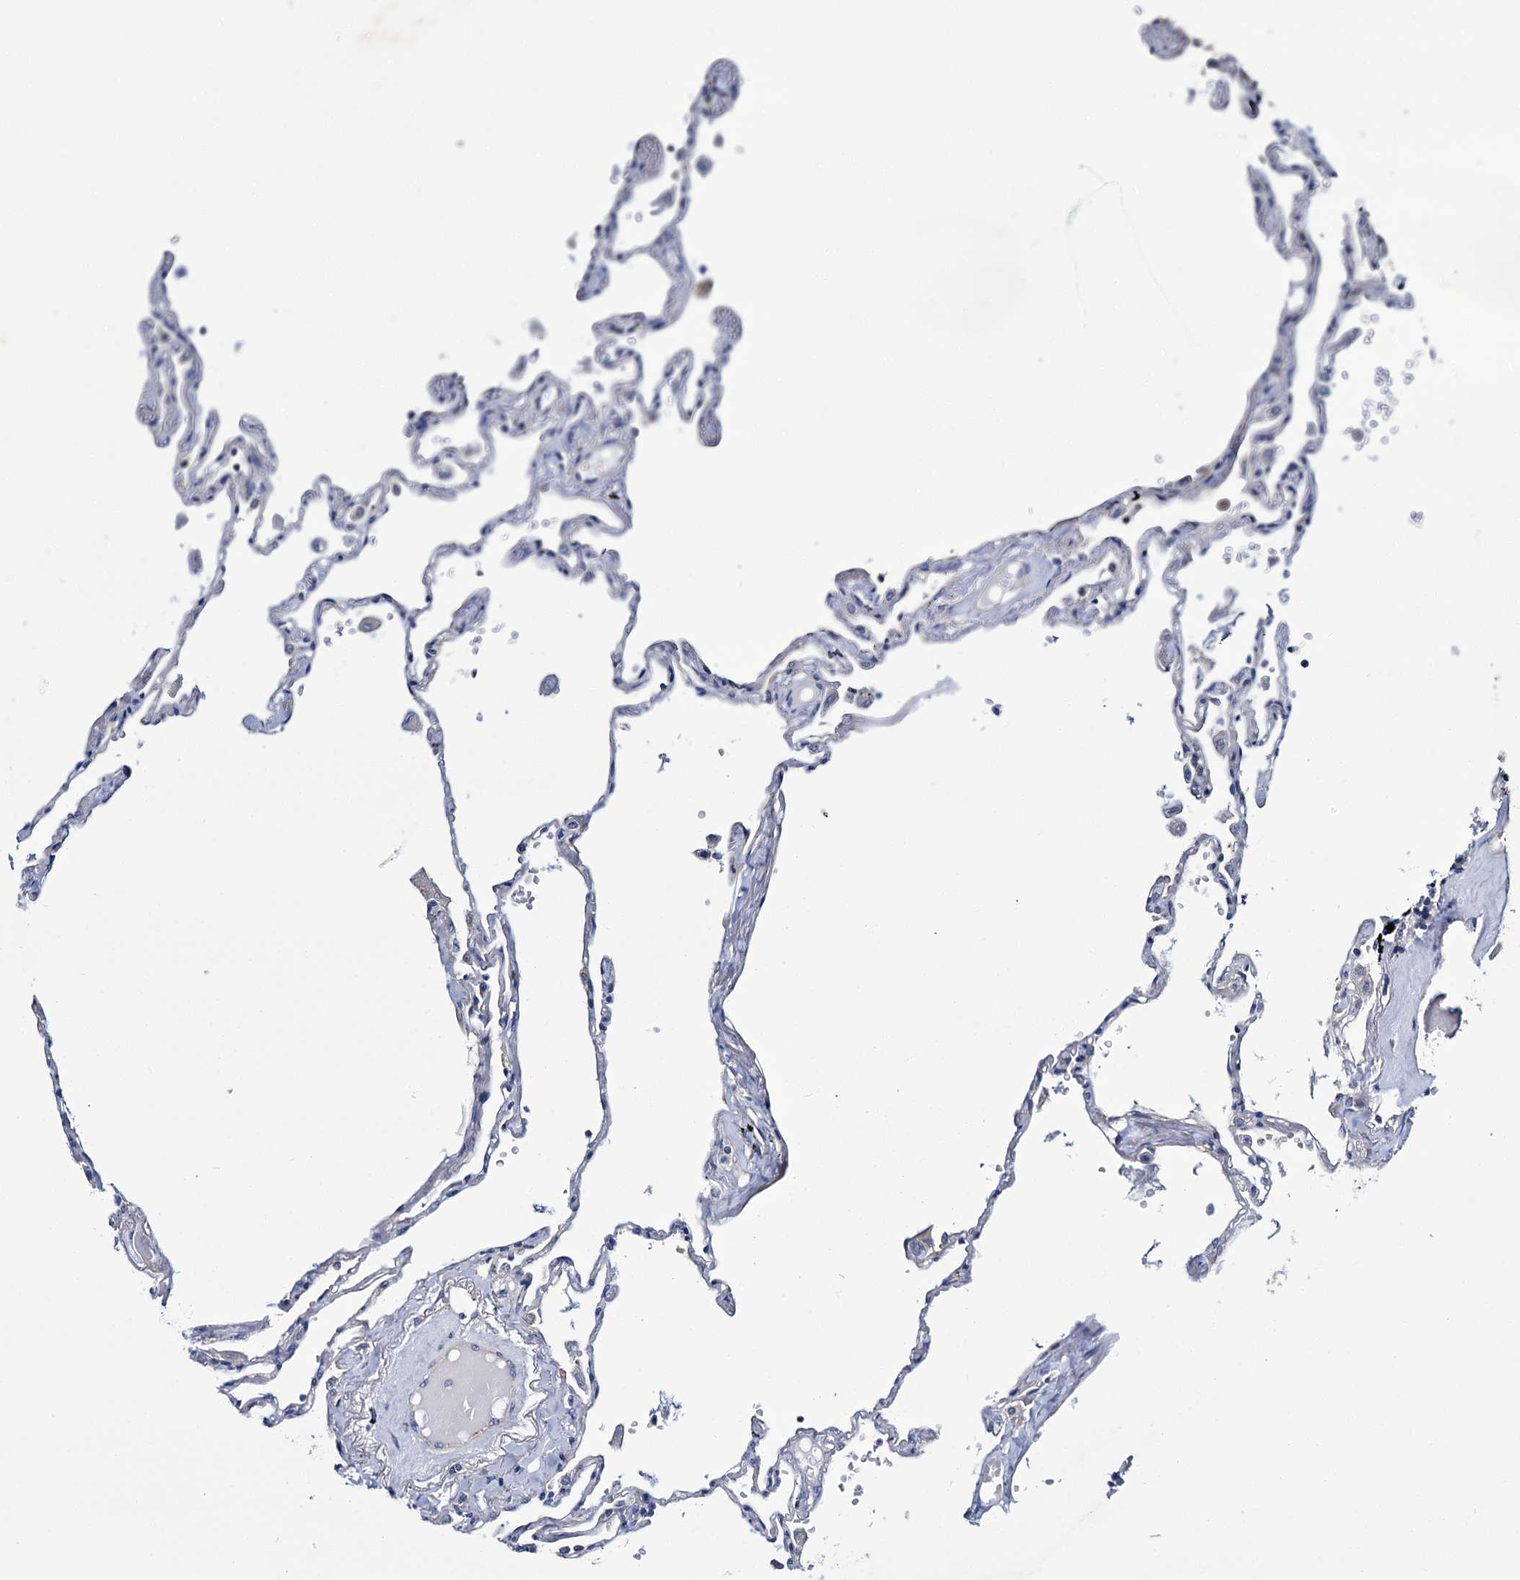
{"staining": {"intensity": "negative", "quantity": "none", "location": "none"}, "tissue": "lung", "cell_type": "Alveolar cells", "image_type": "normal", "snomed": [{"axis": "morphology", "description": "Normal tissue, NOS"}, {"axis": "topography", "description": "Lung"}], "caption": "IHC image of unremarkable lung: human lung stained with DAB shows no significant protein expression in alveolar cells. (DAB immunohistochemistry visualized using brightfield microscopy, high magnification).", "gene": "CEP295", "patient": {"sex": "female", "age": 67}}